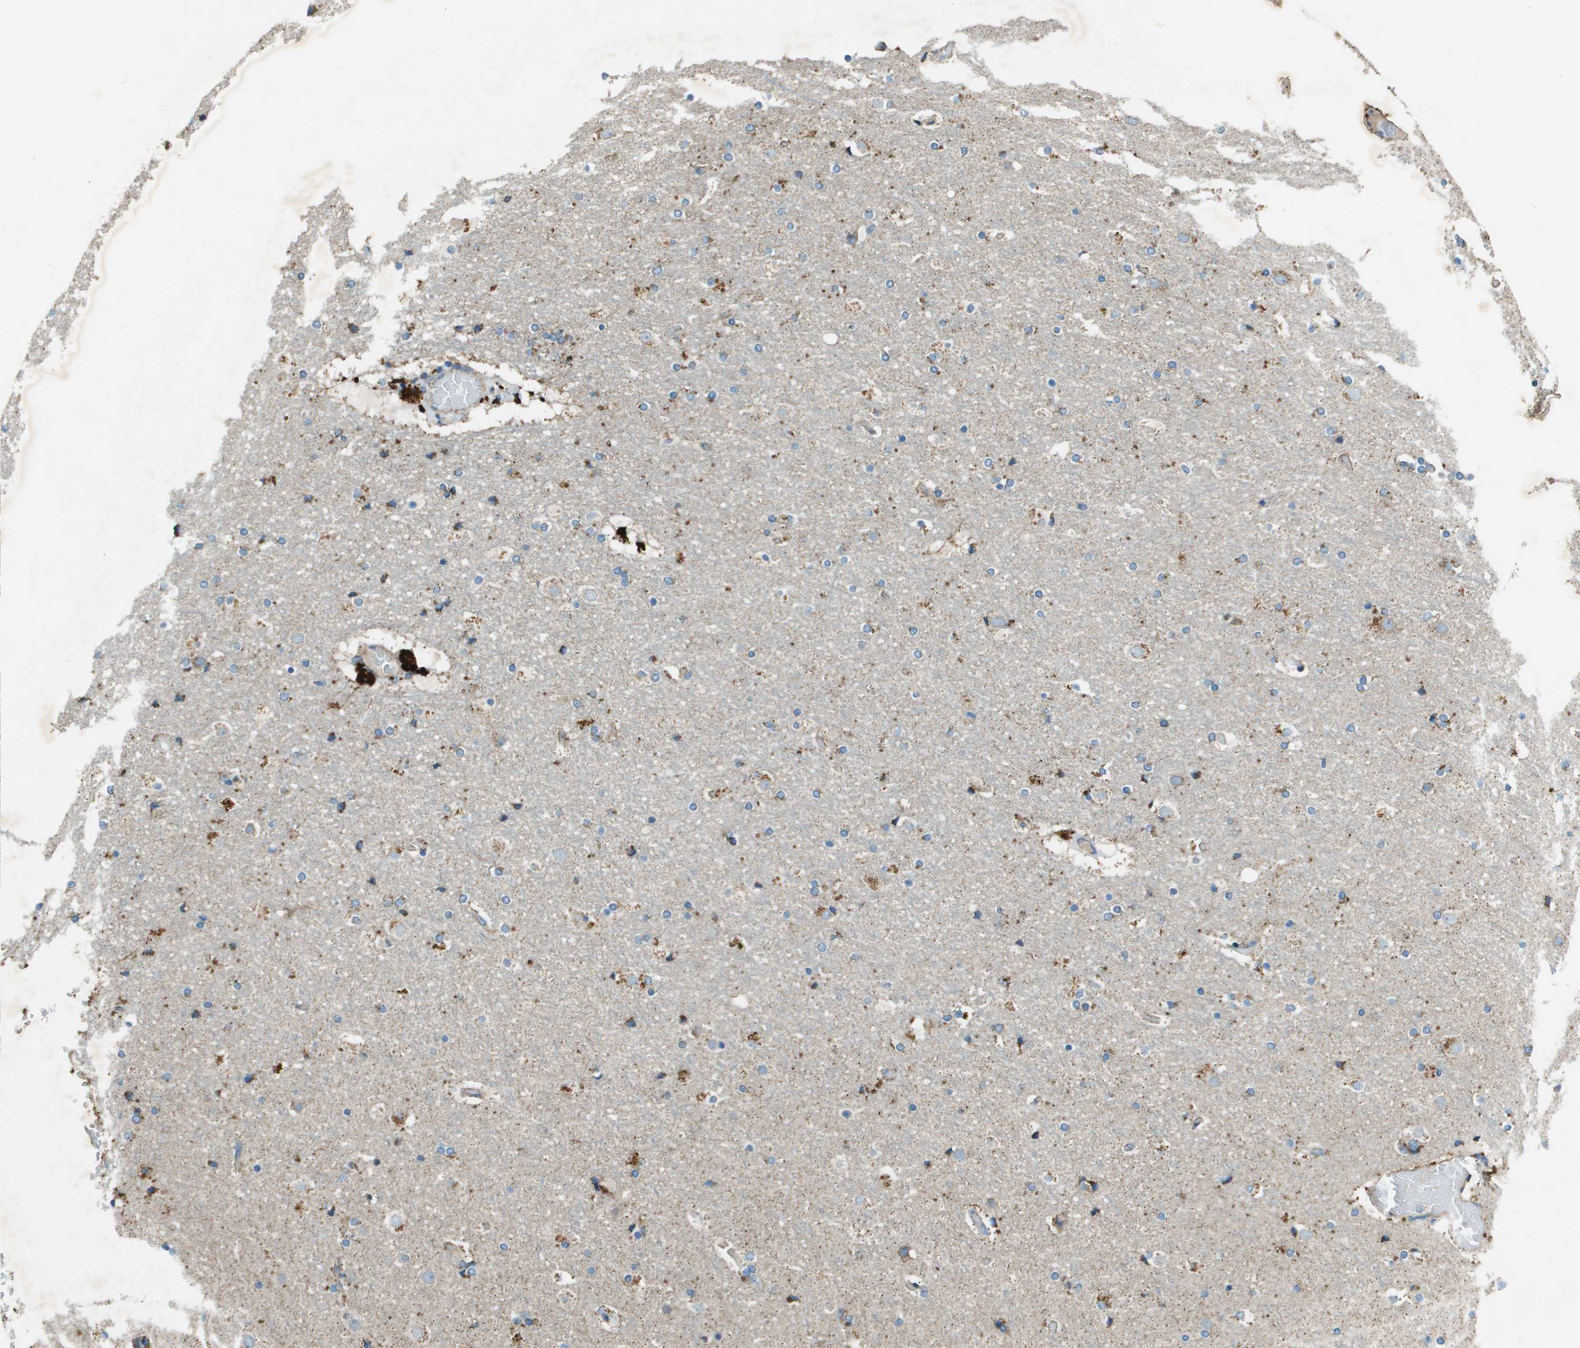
{"staining": {"intensity": "weak", "quantity": "25%-75%", "location": "cytoplasmic/membranous"}, "tissue": "cerebral cortex", "cell_type": "Endothelial cells", "image_type": "normal", "snomed": [{"axis": "morphology", "description": "Normal tissue, NOS"}, {"axis": "topography", "description": "Cerebral cortex"}], "caption": "A photomicrograph of human cerebral cortex stained for a protein shows weak cytoplasmic/membranous brown staining in endothelial cells.", "gene": "MIGA1", "patient": {"sex": "male", "age": 57}}